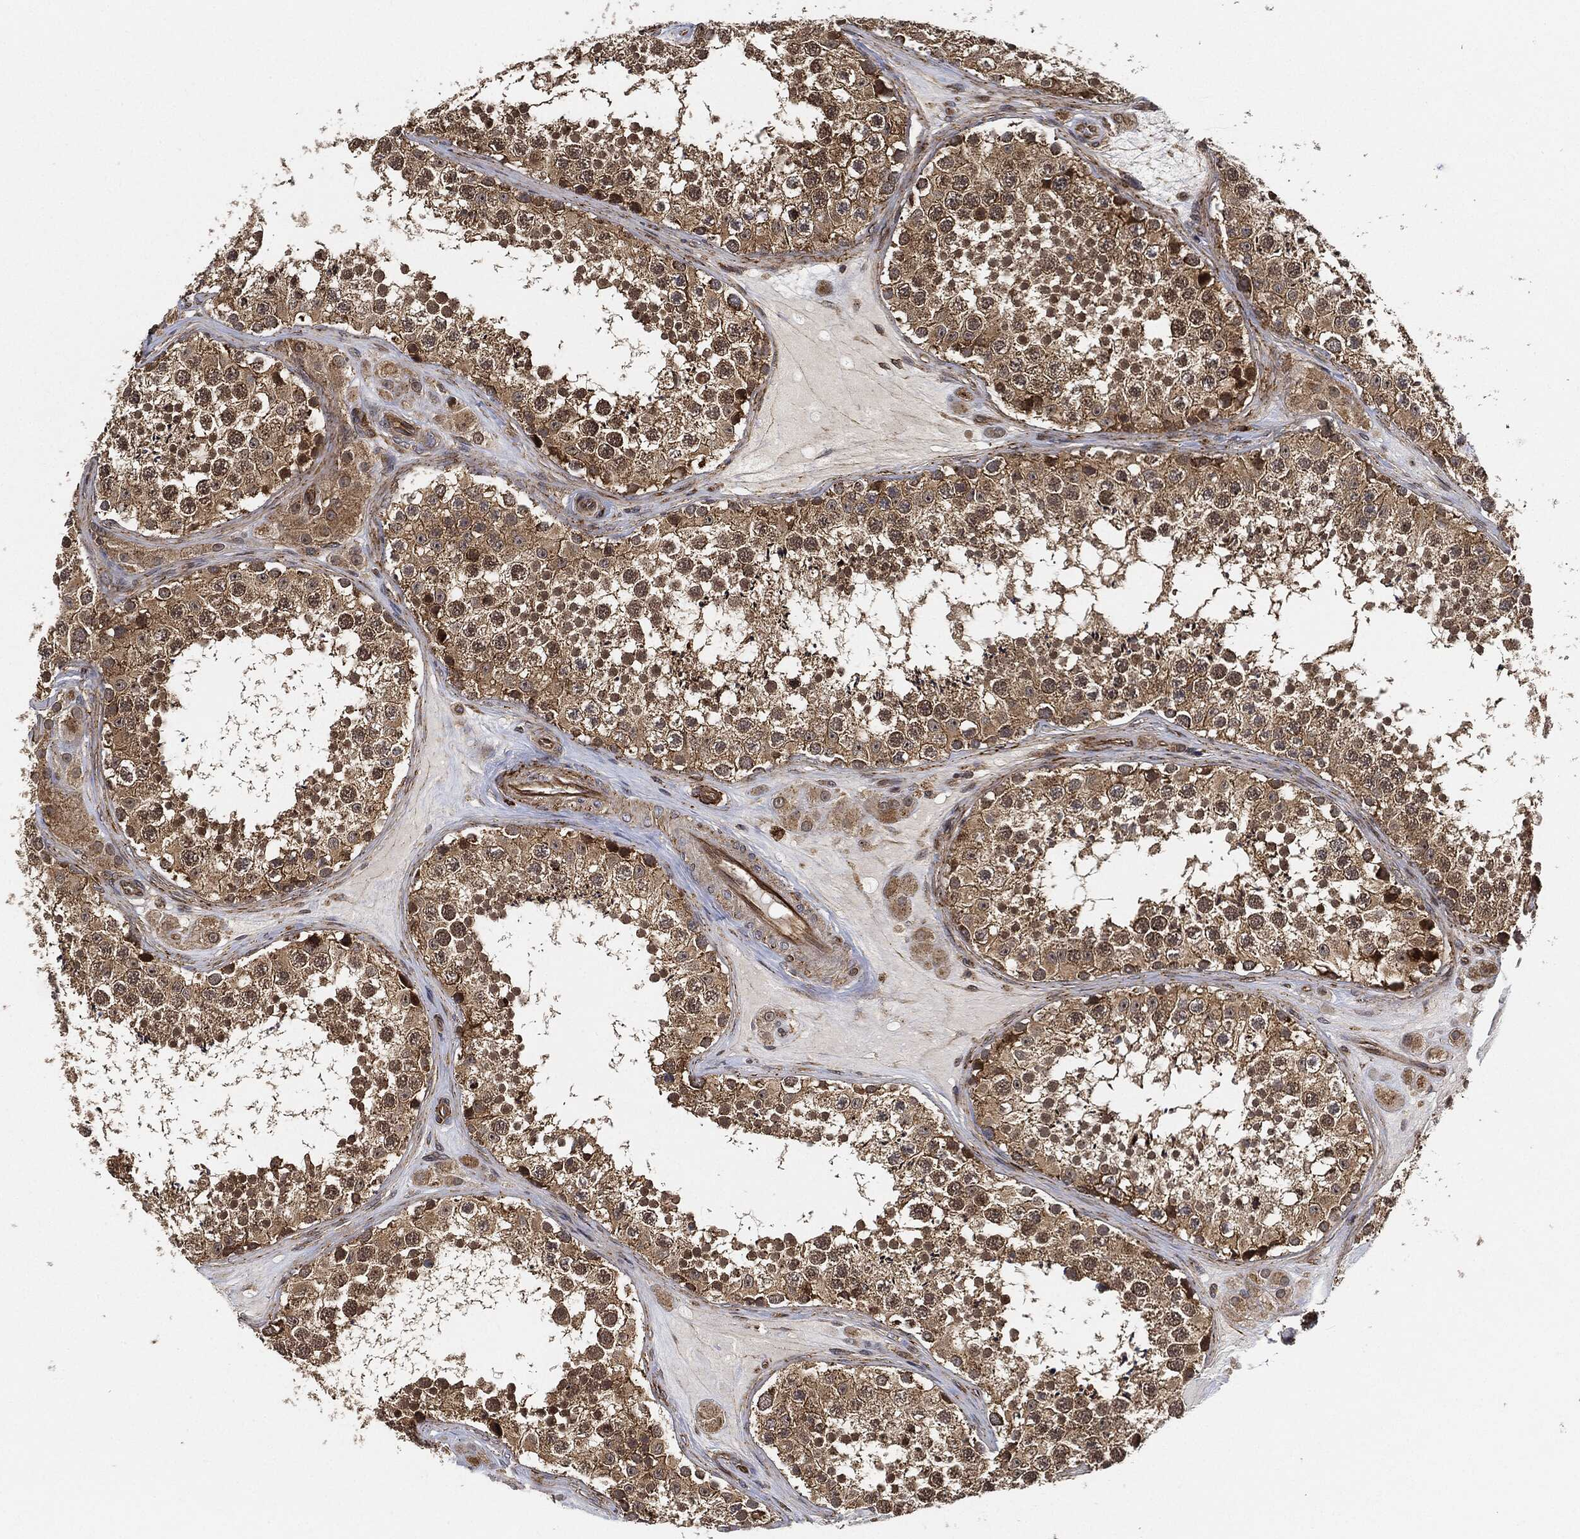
{"staining": {"intensity": "moderate", "quantity": ">75%", "location": "nuclear"}, "tissue": "testis", "cell_type": "Cells in seminiferous ducts", "image_type": "normal", "snomed": [{"axis": "morphology", "description": "Normal tissue, NOS"}, {"axis": "topography", "description": "Testis"}], "caption": "Protein expression analysis of unremarkable human testis reveals moderate nuclear expression in approximately >75% of cells in seminiferous ducts.", "gene": "MAP3K3", "patient": {"sex": "male", "age": 41}}